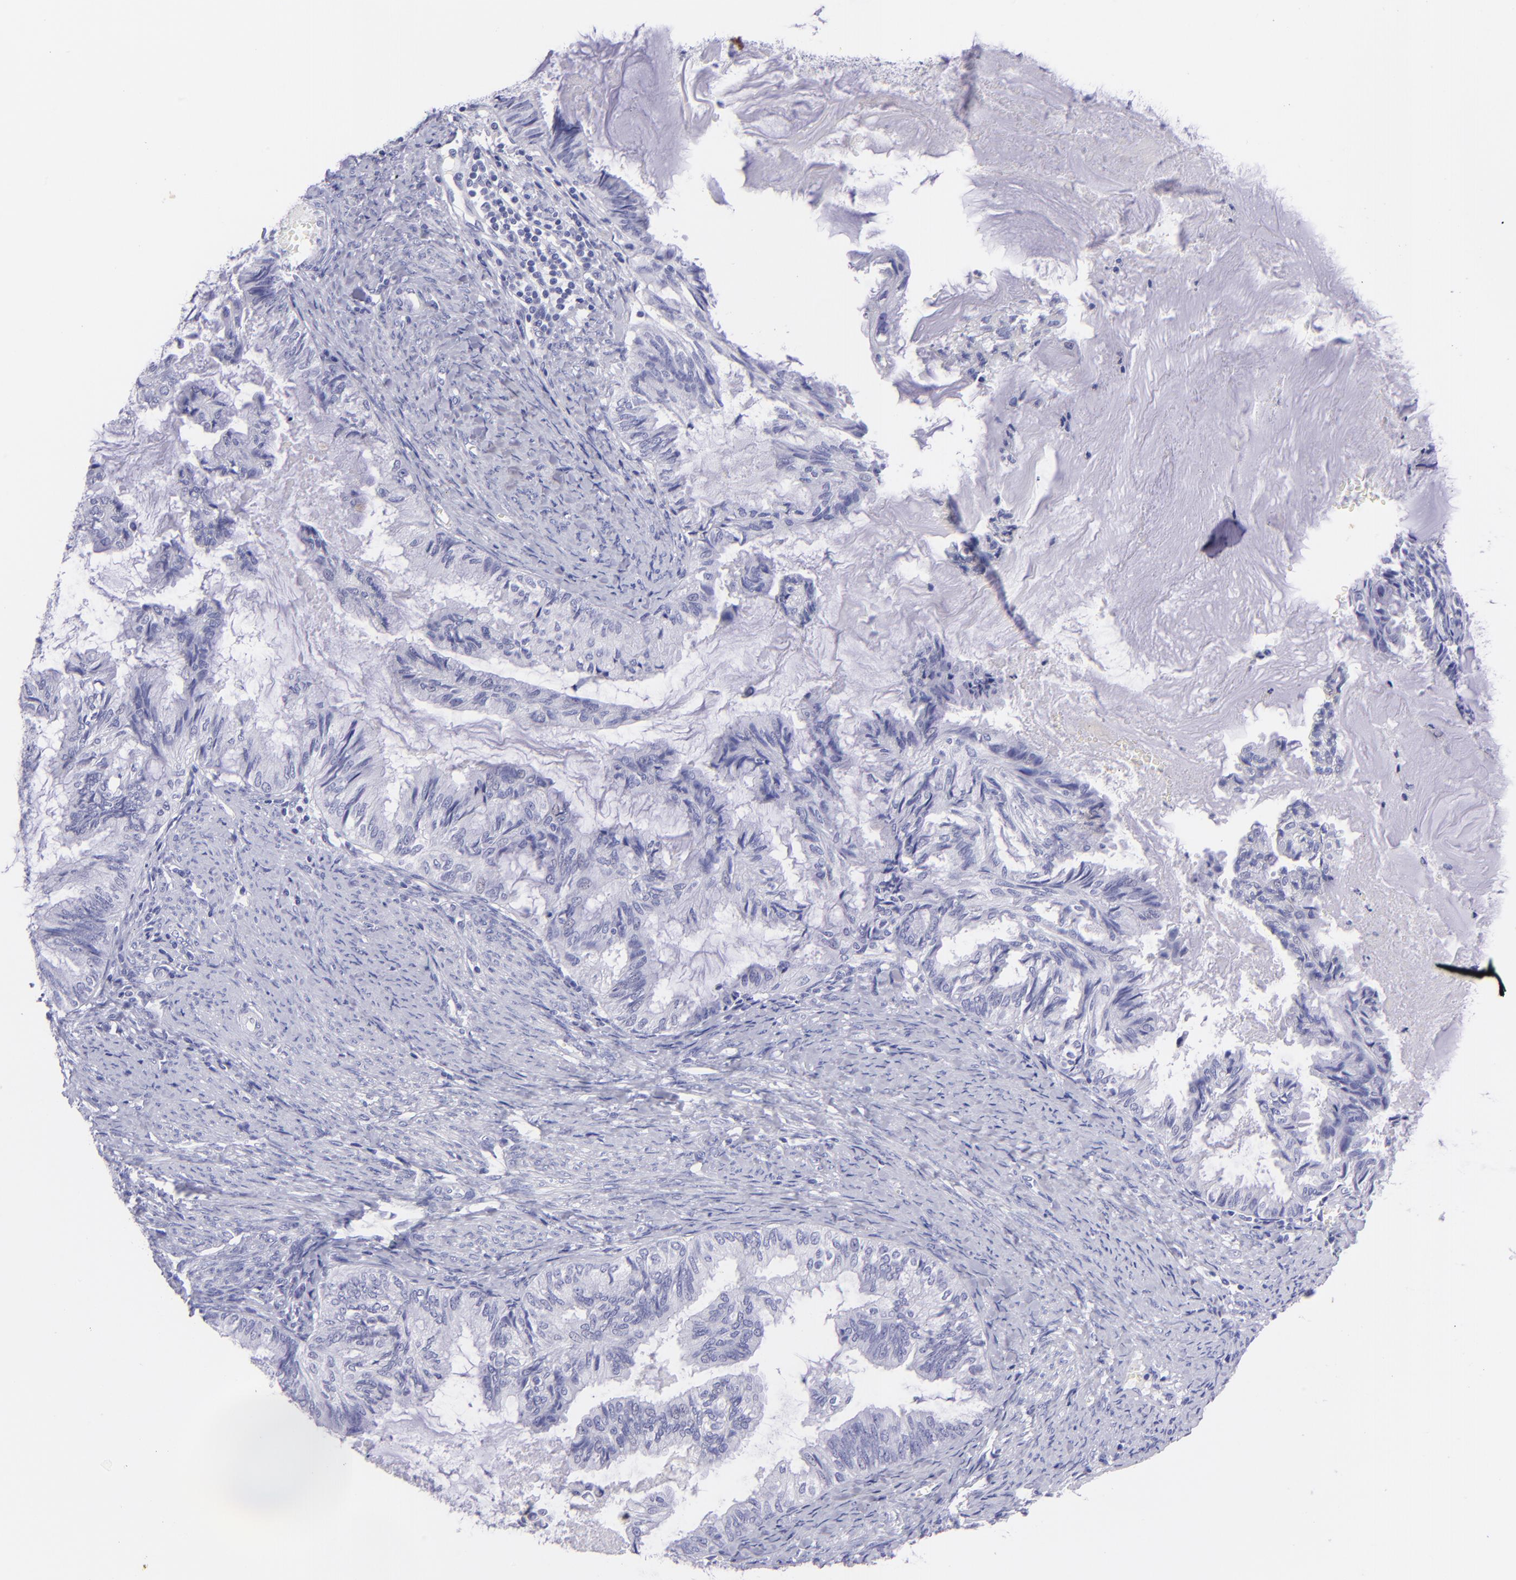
{"staining": {"intensity": "negative", "quantity": "none", "location": "none"}, "tissue": "endometrial cancer", "cell_type": "Tumor cells", "image_type": "cancer", "snomed": [{"axis": "morphology", "description": "Adenocarcinoma, NOS"}, {"axis": "topography", "description": "Endometrium"}], "caption": "High magnification brightfield microscopy of adenocarcinoma (endometrial) stained with DAB (brown) and counterstained with hematoxylin (blue): tumor cells show no significant staining. The staining was performed using DAB (3,3'-diaminobenzidine) to visualize the protein expression in brown, while the nuclei were stained in blue with hematoxylin (Magnification: 20x).", "gene": "PIP", "patient": {"sex": "female", "age": 86}}